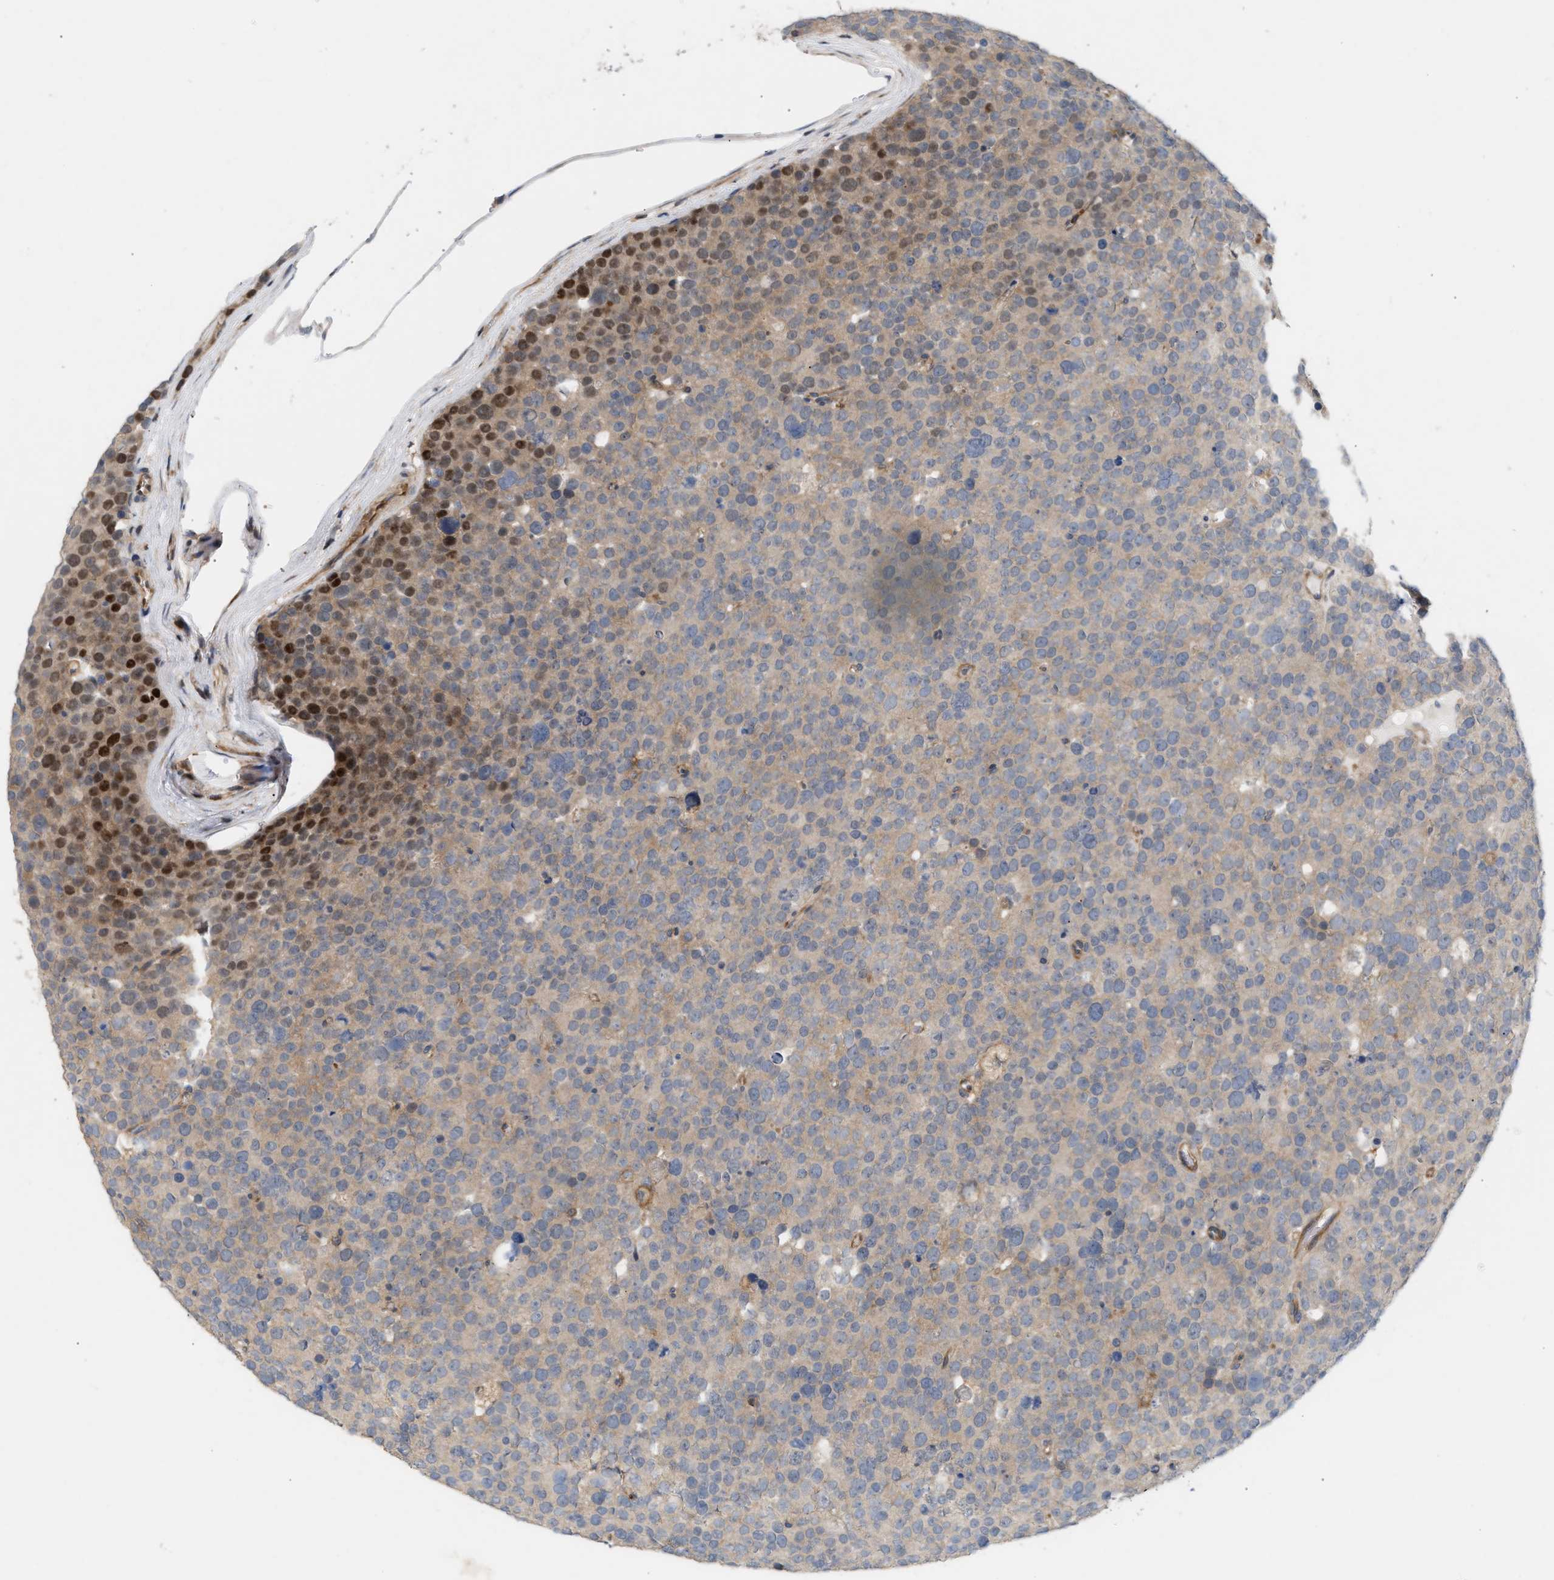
{"staining": {"intensity": "moderate", "quantity": "<25%", "location": "cytoplasmic/membranous,nuclear"}, "tissue": "testis cancer", "cell_type": "Tumor cells", "image_type": "cancer", "snomed": [{"axis": "morphology", "description": "Seminoma, NOS"}, {"axis": "topography", "description": "Testis"}], "caption": "High-magnification brightfield microscopy of seminoma (testis) stained with DAB (3,3'-diaminobenzidine) (brown) and counterstained with hematoxylin (blue). tumor cells exhibit moderate cytoplasmic/membranous and nuclear staining is identified in about<25% of cells.", "gene": "DBNL", "patient": {"sex": "male", "age": 71}}